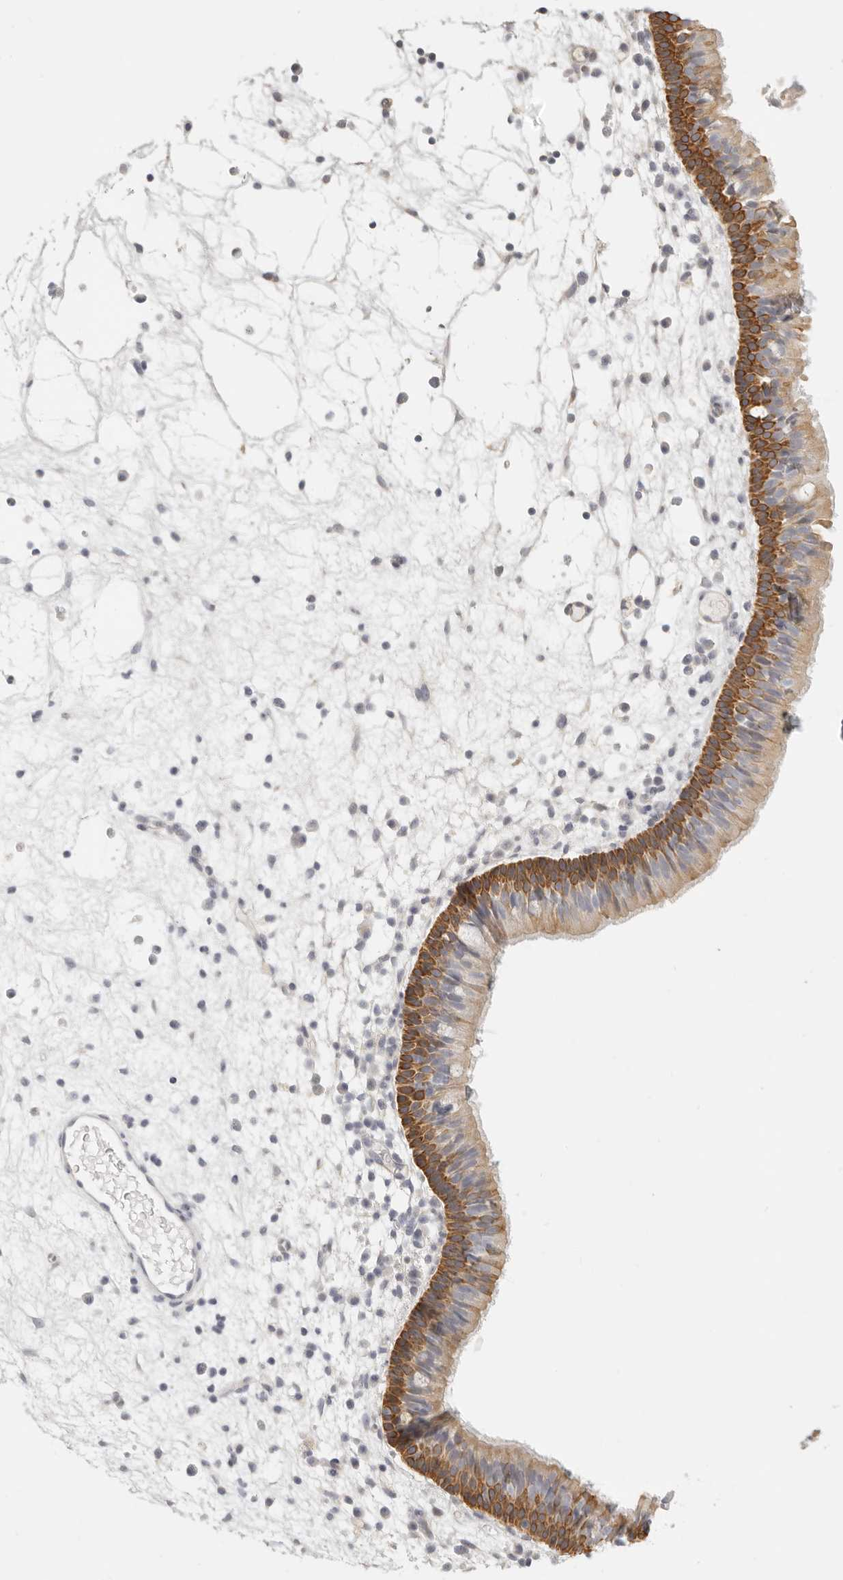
{"staining": {"intensity": "moderate", "quantity": ">75%", "location": "cytoplasmic/membranous"}, "tissue": "nasopharynx", "cell_type": "Respiratory epithelial cells", "image_type": "normal", "snomed": [{"axis": "morphology", "description": "Normal tissue, NOS"}, {"axis": "morphology", "description": "Inflammation, NOS"}, {"axis": "morphology", "description": "Malignant melanoma, Metastatic site"}, {"axis": "topography", "description": "Nasopharynx"}], "caption": "A micrograph showing moderate cytoplasmic/membranous positivity in approximately >75% of respiratory epithelial cells in benign nasopharynx, as visualized by brown immunohistochemical staining.", "gene": "RXFP1", "patient": {"sex": "male", "age": 70}}